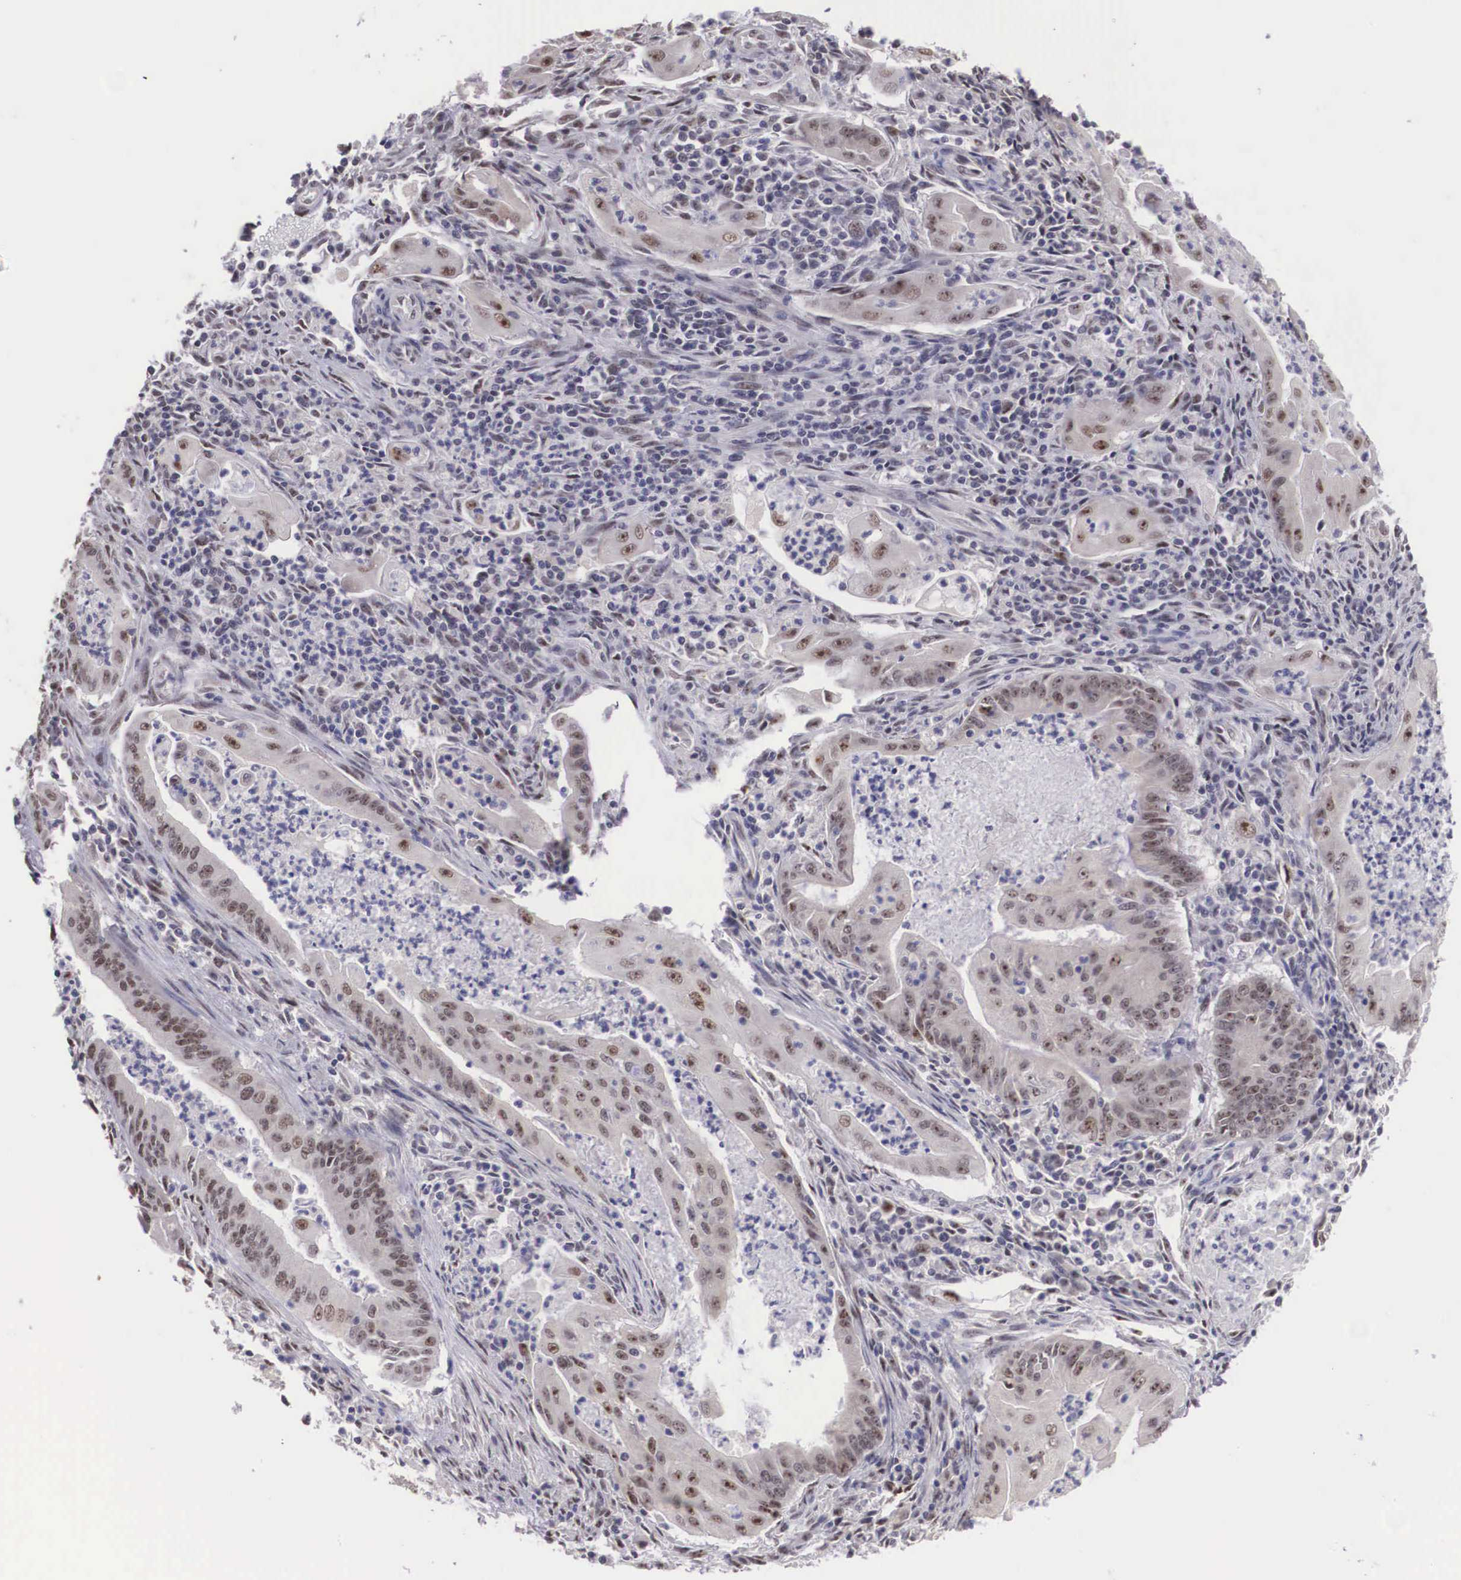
{"staining": {"intensity": "weak", "quantity": "25%-75%", "location": "nuclear"}, "tissue": "endometrial cancer", "cell_type": "Tumor cells", "image_type": "cancer", "snomed": [{"axis": "morphology", "description": "Adenocarcinoma, NOS"}, {"axis": "topography", "description": "Endometrium"}], "caption": "IHC image of endometrial cancer stained for a protein (brown), which shows low levels of weak nuclear staining in about 25%-75% of tumor cells.", "gene": "ZNF275", "patient": {"sex": "female", "age": 63}}